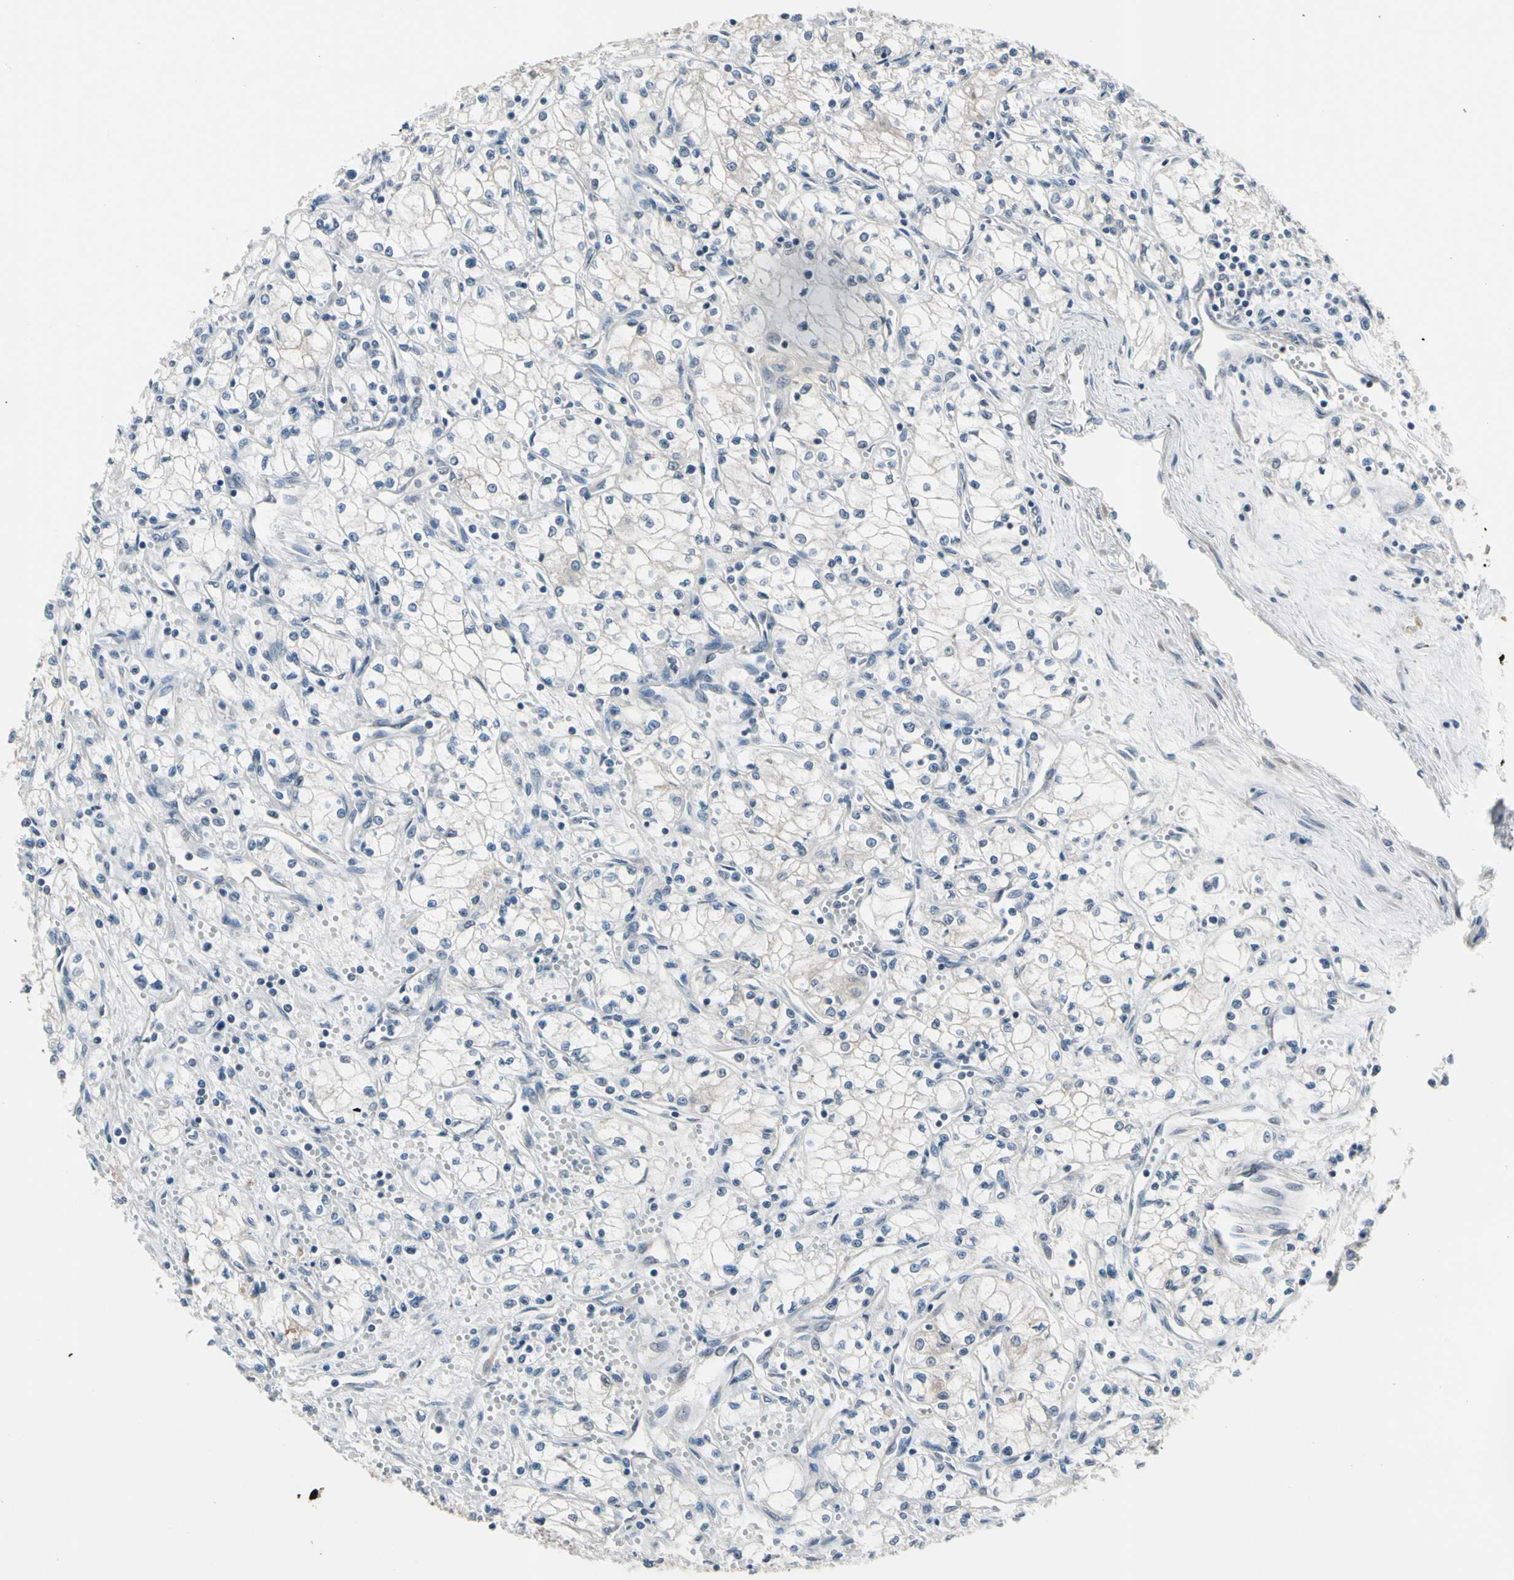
{"staining": {"intensity": "negative", "quantity": "none", "location": "none"}, "tissue": "renal cancer", "cell_type": "Tumor cells", "image_type": "cancer", "snomed": [{"axis": "morphology", "description": "Normal tissue, NOS"}, {"axis": "morphology", "description": "Adenocarcinoma, NOS"}, {"axis": "topography", "description": "Kidney"}], "caption": "Immunohistochemistry (IHC) photomicrograph of human renal cancer stained for a protein (brown), which demonstrates no positivity in tumor cells.", "gene": "SV2A", "patient": {"sex": "male", "age": 59}}